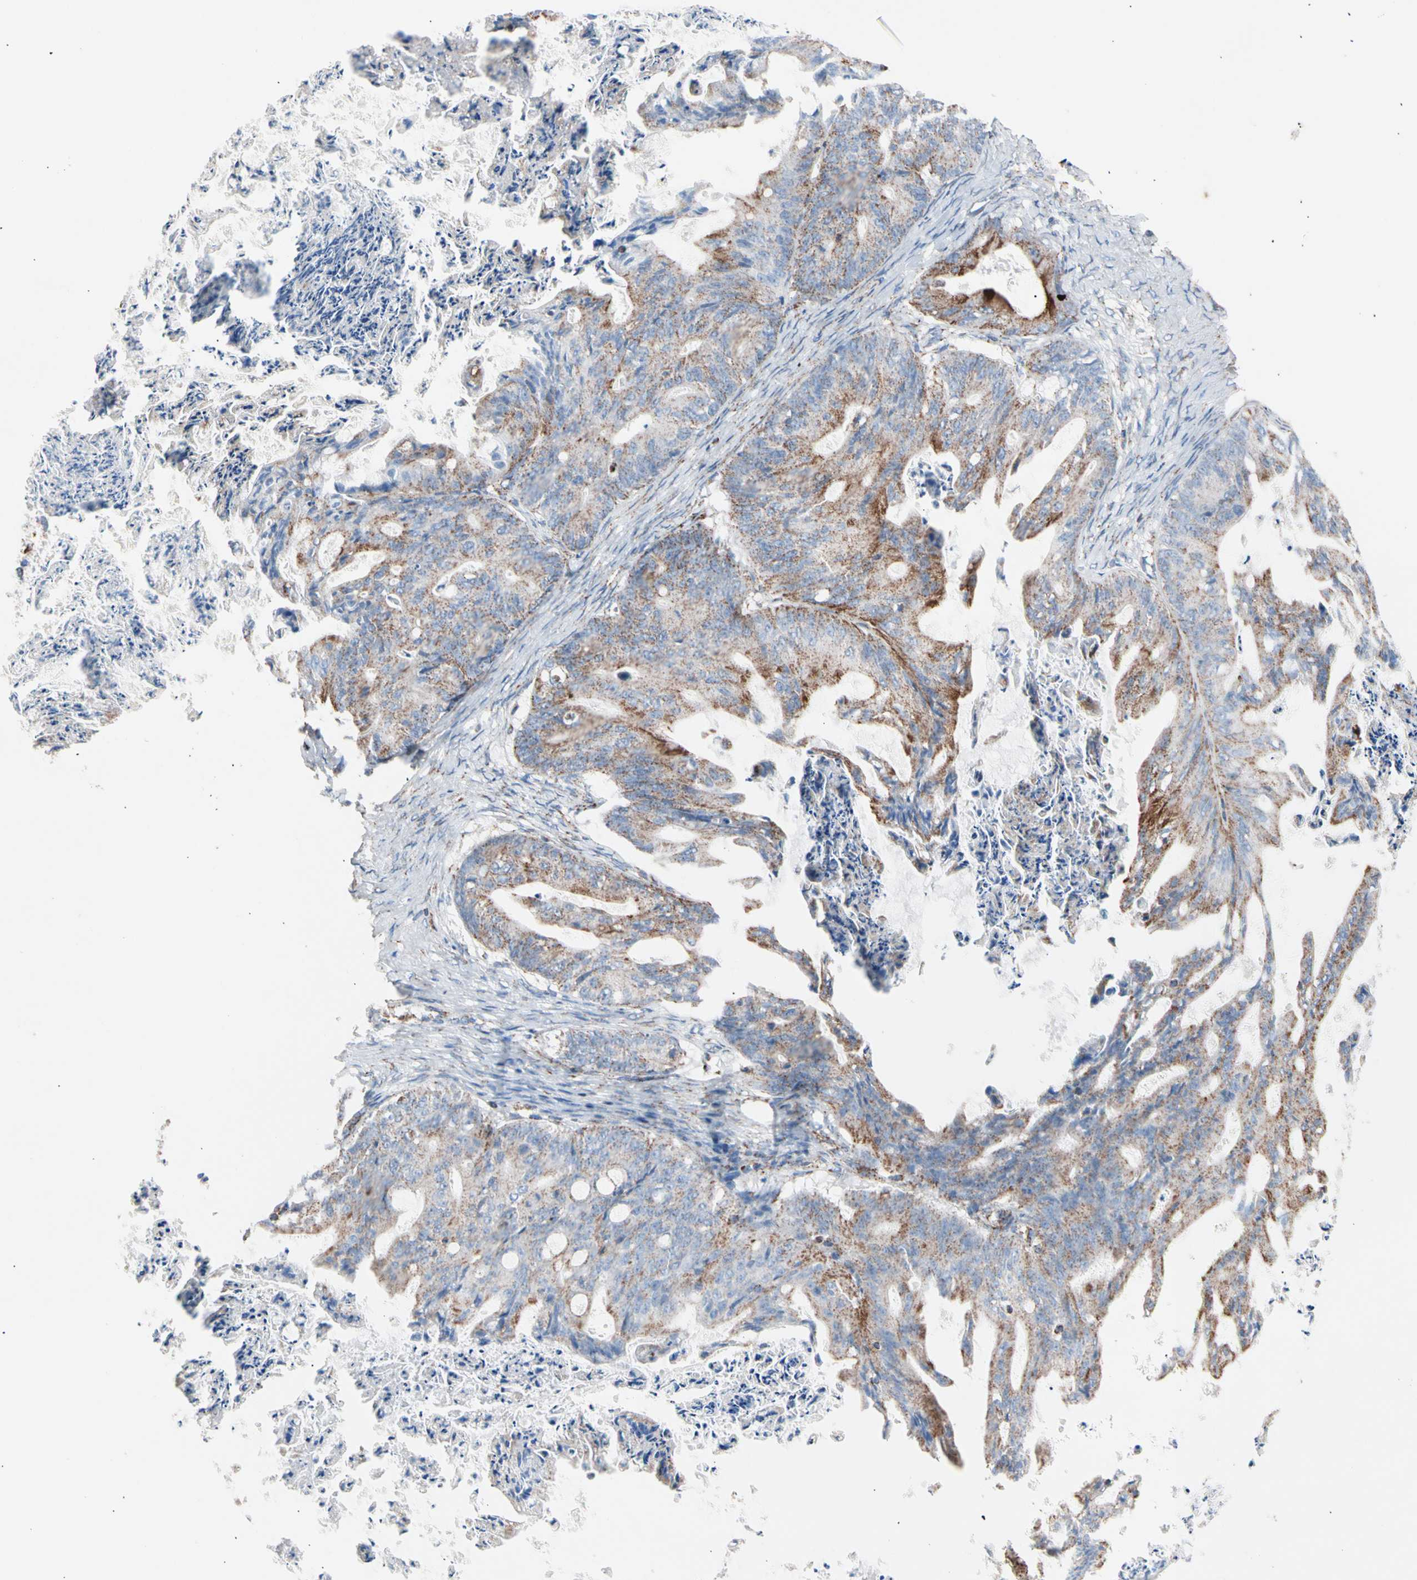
{"staining": {"intensity": "moderate", "quantity": "25%-75%", "location": "cytoplasmic/membranous"}, "tissue": "ovarian cancer", "cell_type": "Tumor cells", "image_type": "cancer", "snomed": [{"axis": "morphology", "description": "Cystadenocarcinoma, mucinous, NOS"}, {"axis": "topography", "description": "Ovary"}], "caption": "Immunohistochemistry (IHC) histopathology image of human mucinous cystadenocarcinoma (ovarian) stained for a protein (brown), which displays medium levels of moderate cytoplasmic/membranous positivity in approximately 25%-75% of tumor cells.", "gene": "HK1", "patient": {"sex": "female", "age": 37}}